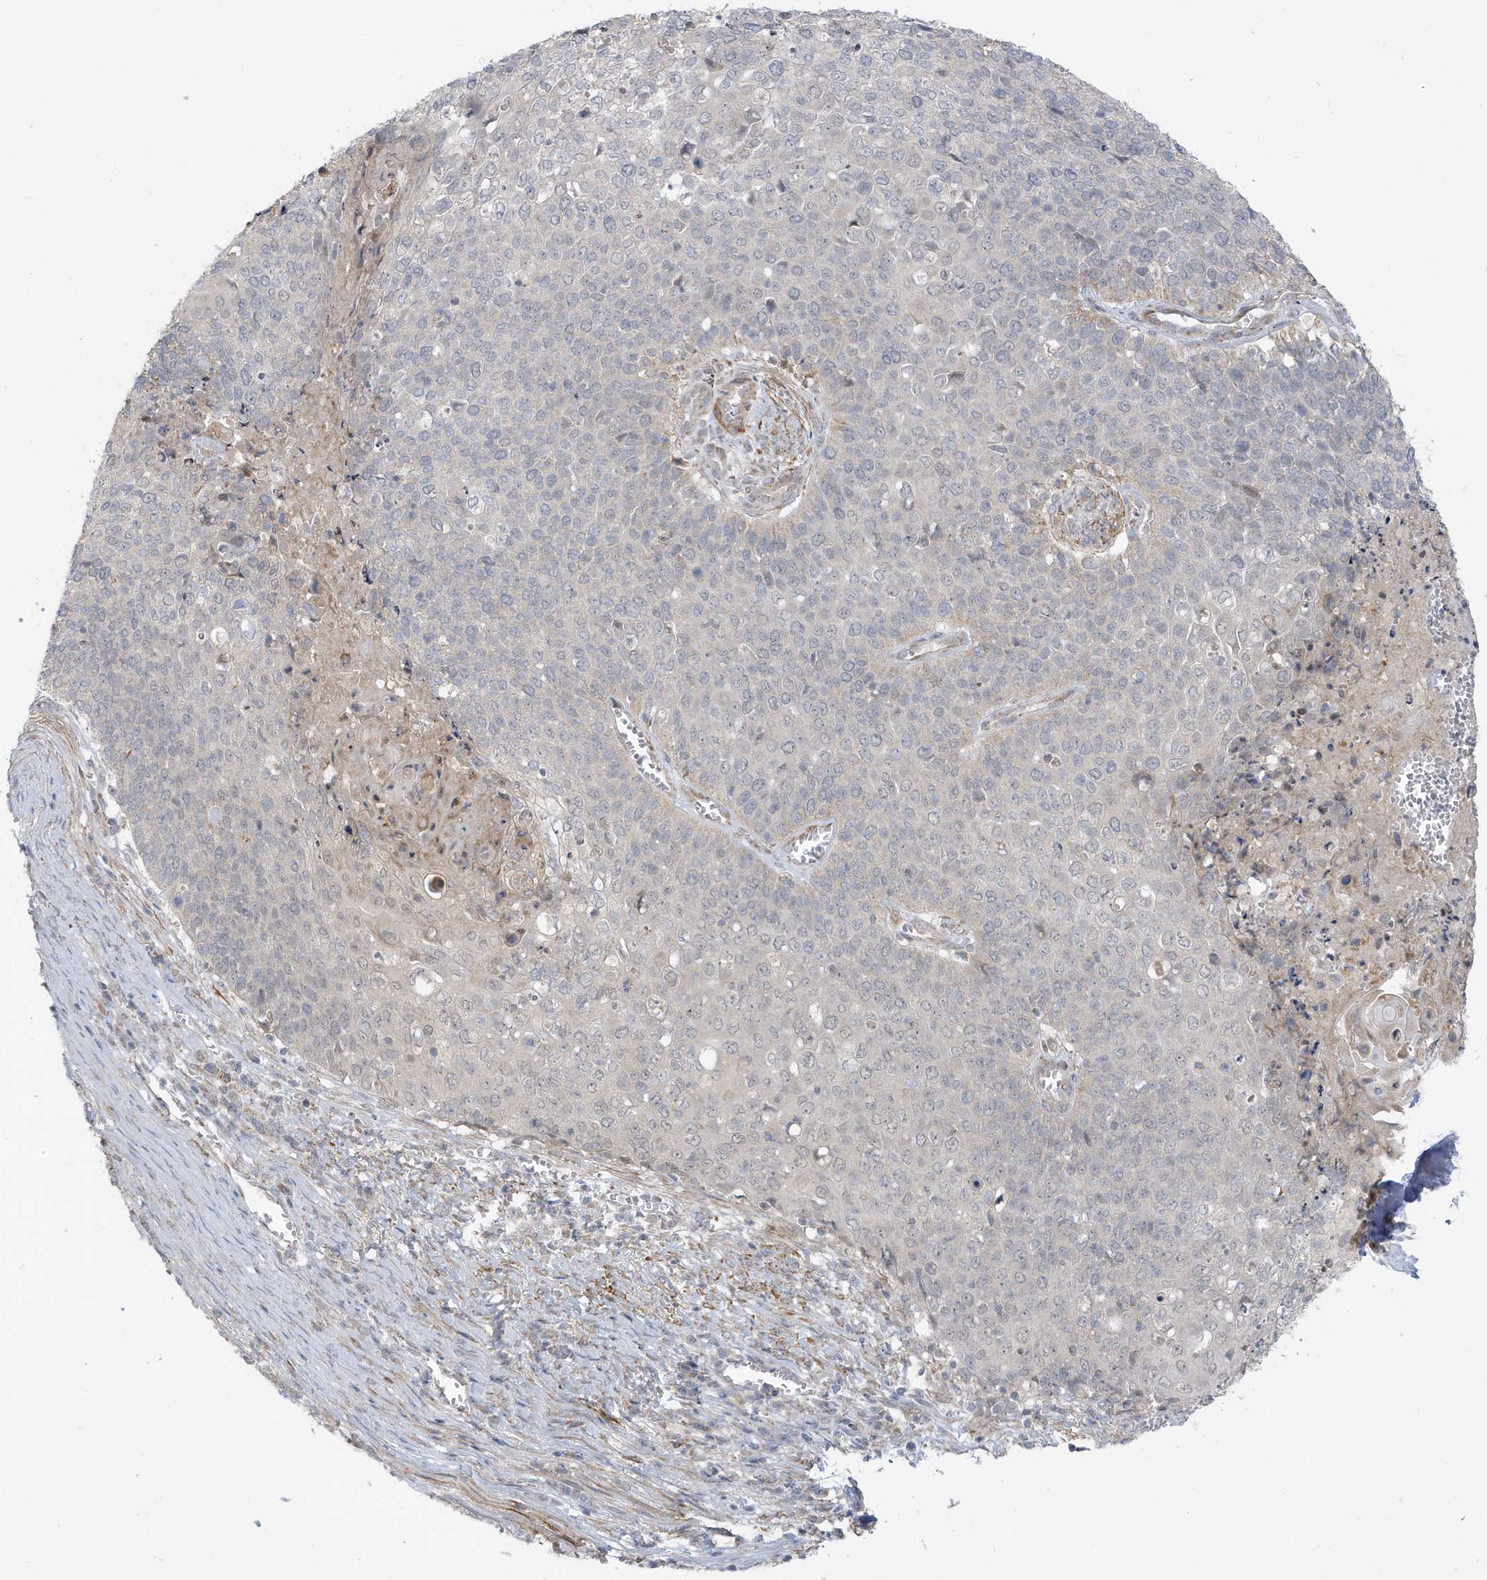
{"staining": {"intensity": "negative", "quantity": "none", "location": "none"}, "tissue": "cervical cancer", "cell_type": "Tumor cells", "image_type": "cancer", "snomed": [{"axis": "morphology", "description": "Squamous cell carcinoma, NOS"}, {"axis": "topography", "description": "Cervix"}], "caption": "This is an IHC micrograph of human cervical squamous cell carcinoma. There is no positivity in tumor cells.", "gene": "ATP13A5", "patient": {"sex": "female", "age": 39}}